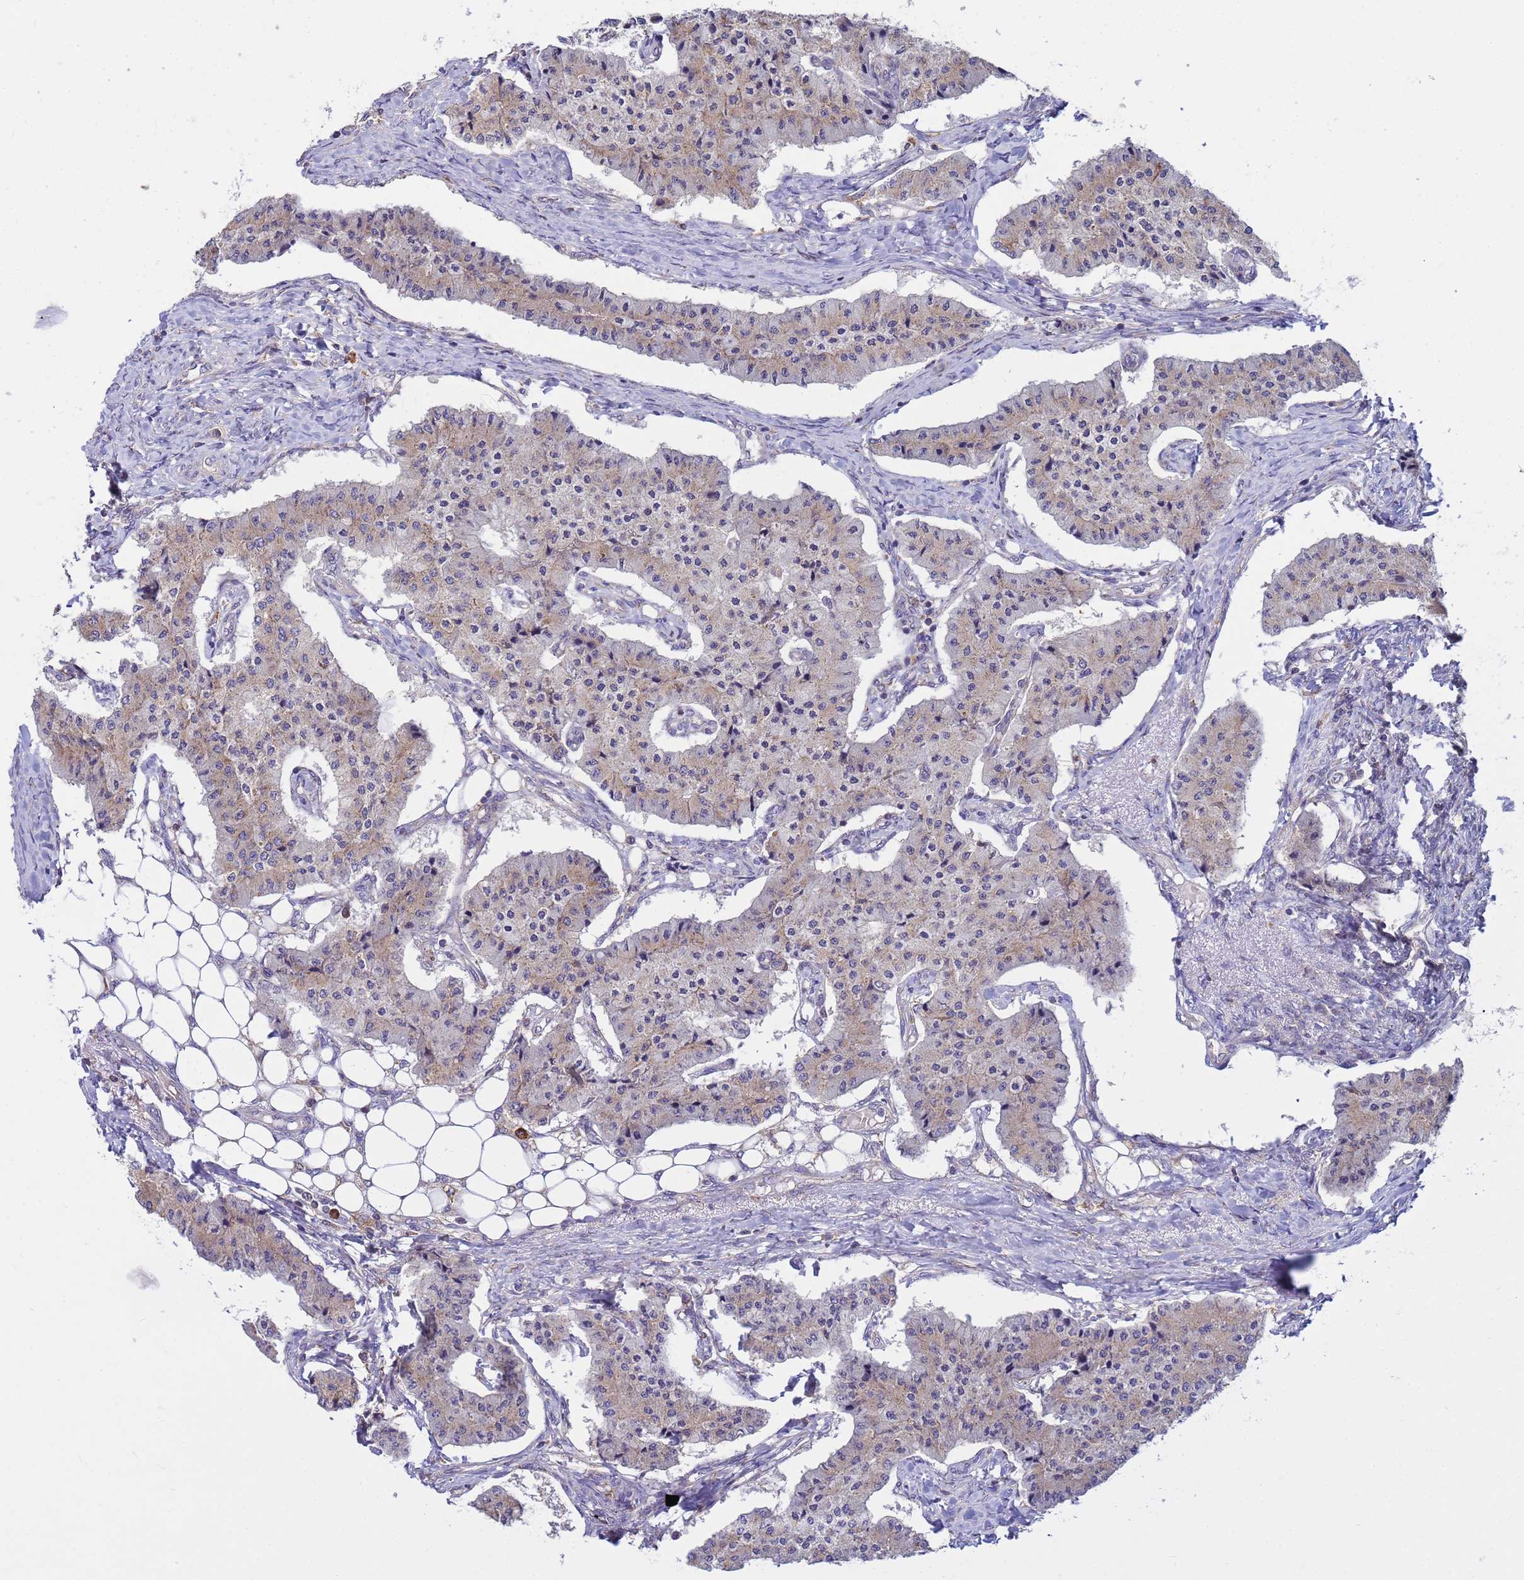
{"staining": {"intensity": "weak", "quantity": "25%-75%", "location": "cytoplasmic/membranous"}, "tissue": "carcinoid", "cell_type": "Tumor cells", "image_type": "cancer", "snomed": [{"axis": "morphology", "description": "Carcinoid, malignant, NOS"}, {"axis": "topography", "description": "Colon"}], "caption": "A brown stain highlights weak cytoplasmic/membranous staining of a protein in human carcinoid tumor cells.", "gene": "THAP5", "patient": {"sex": "female", "age": 52}}